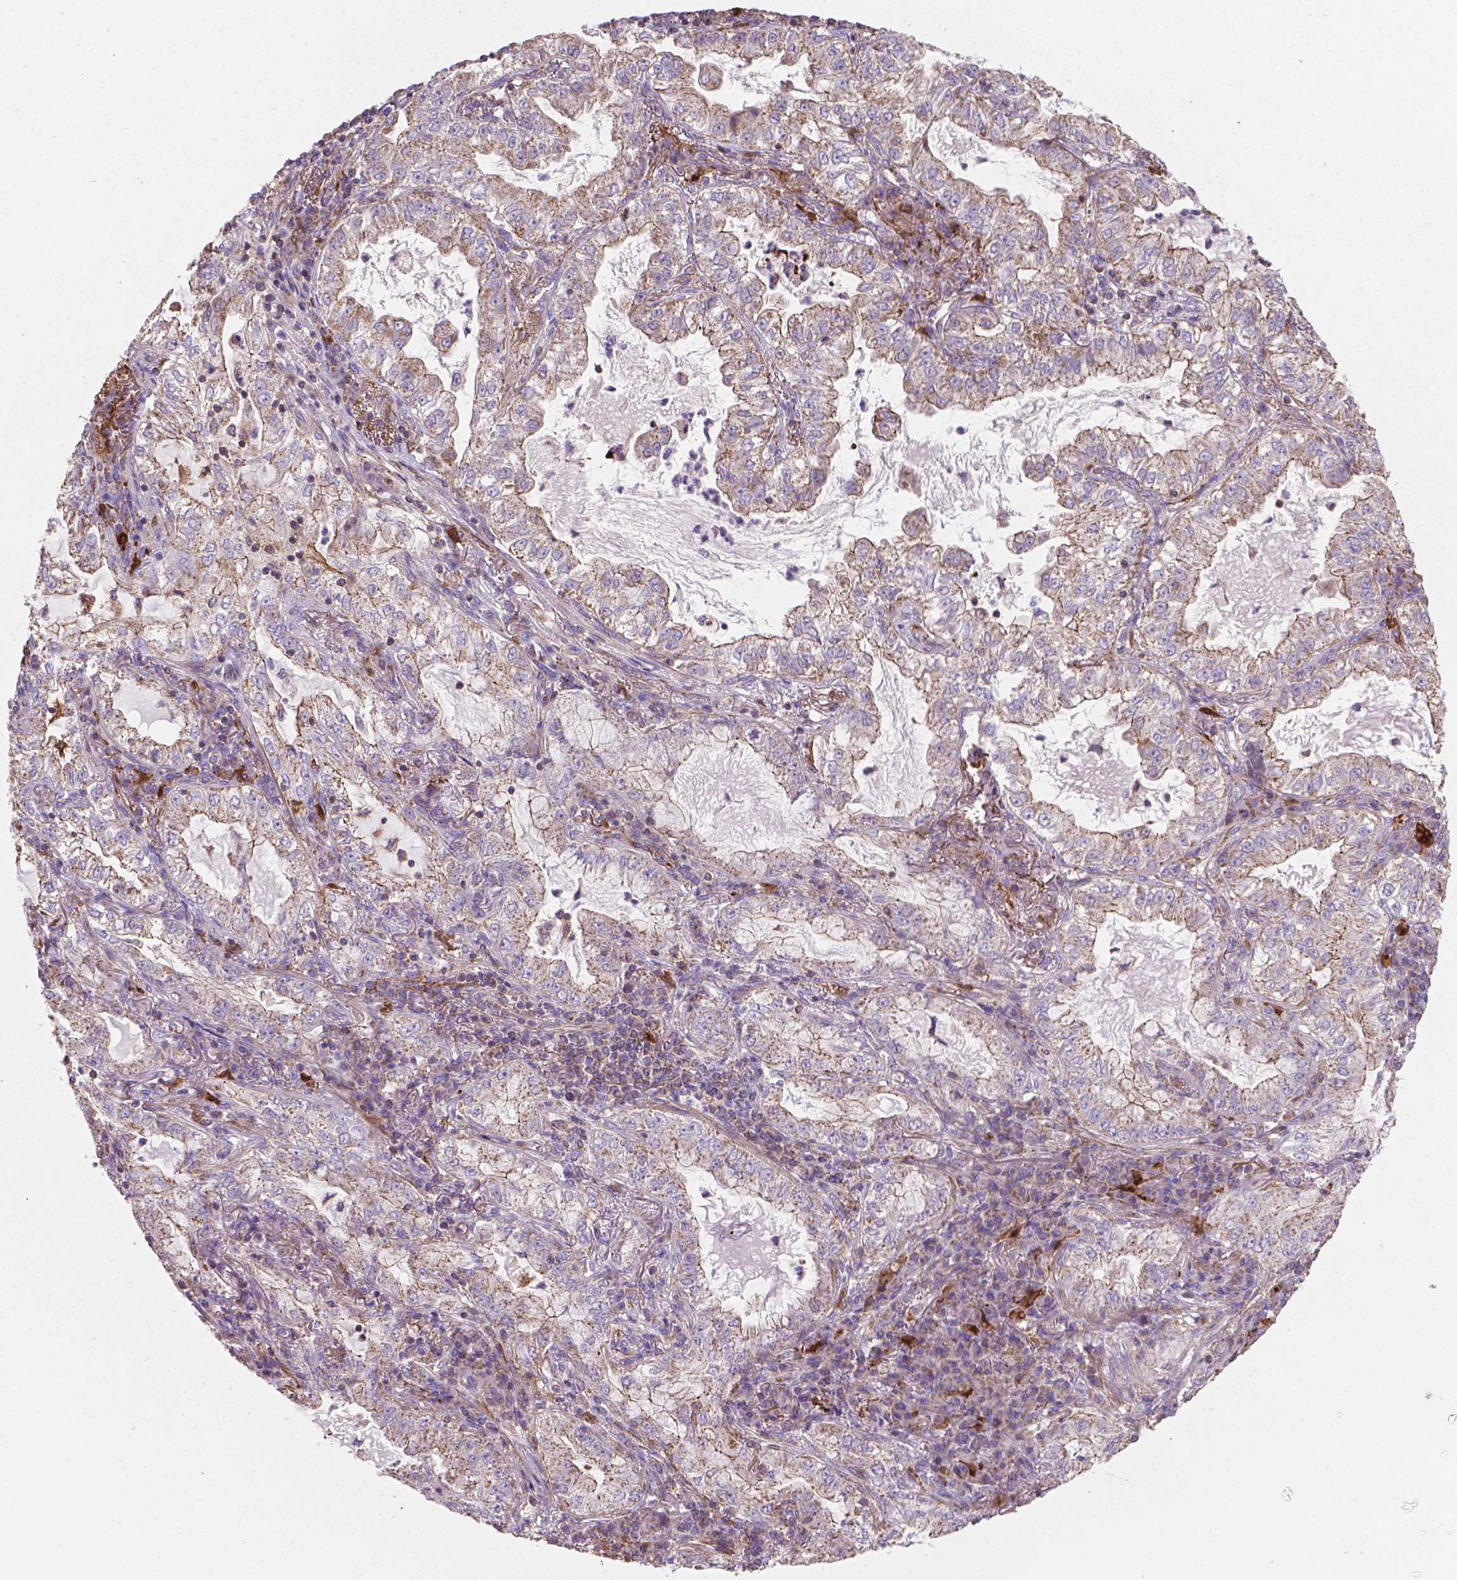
{"staining": {"intensity": "weak", "quantity": "25%-75%", "location": "cytoplasmic/membranous"}, "tissue": "lung cancer", "cell_type": "Tumor cells", "image_type": "cancer", "snomed": [{"axis": "morphology", "description": "Adenocarcinoma, NOS"}, {"axis": "topography", "description": "Lung"}], "caption": "Lung adenocarcinoma tissue shows weak cytoplasmic/membranous positivity in approximately 25%-75% of tumor cells, visualized by immunohistochemistry. Nuclei are stained in blue.", "gene": "TCAF1", "patient": {"sex": "female", "age": 73}}